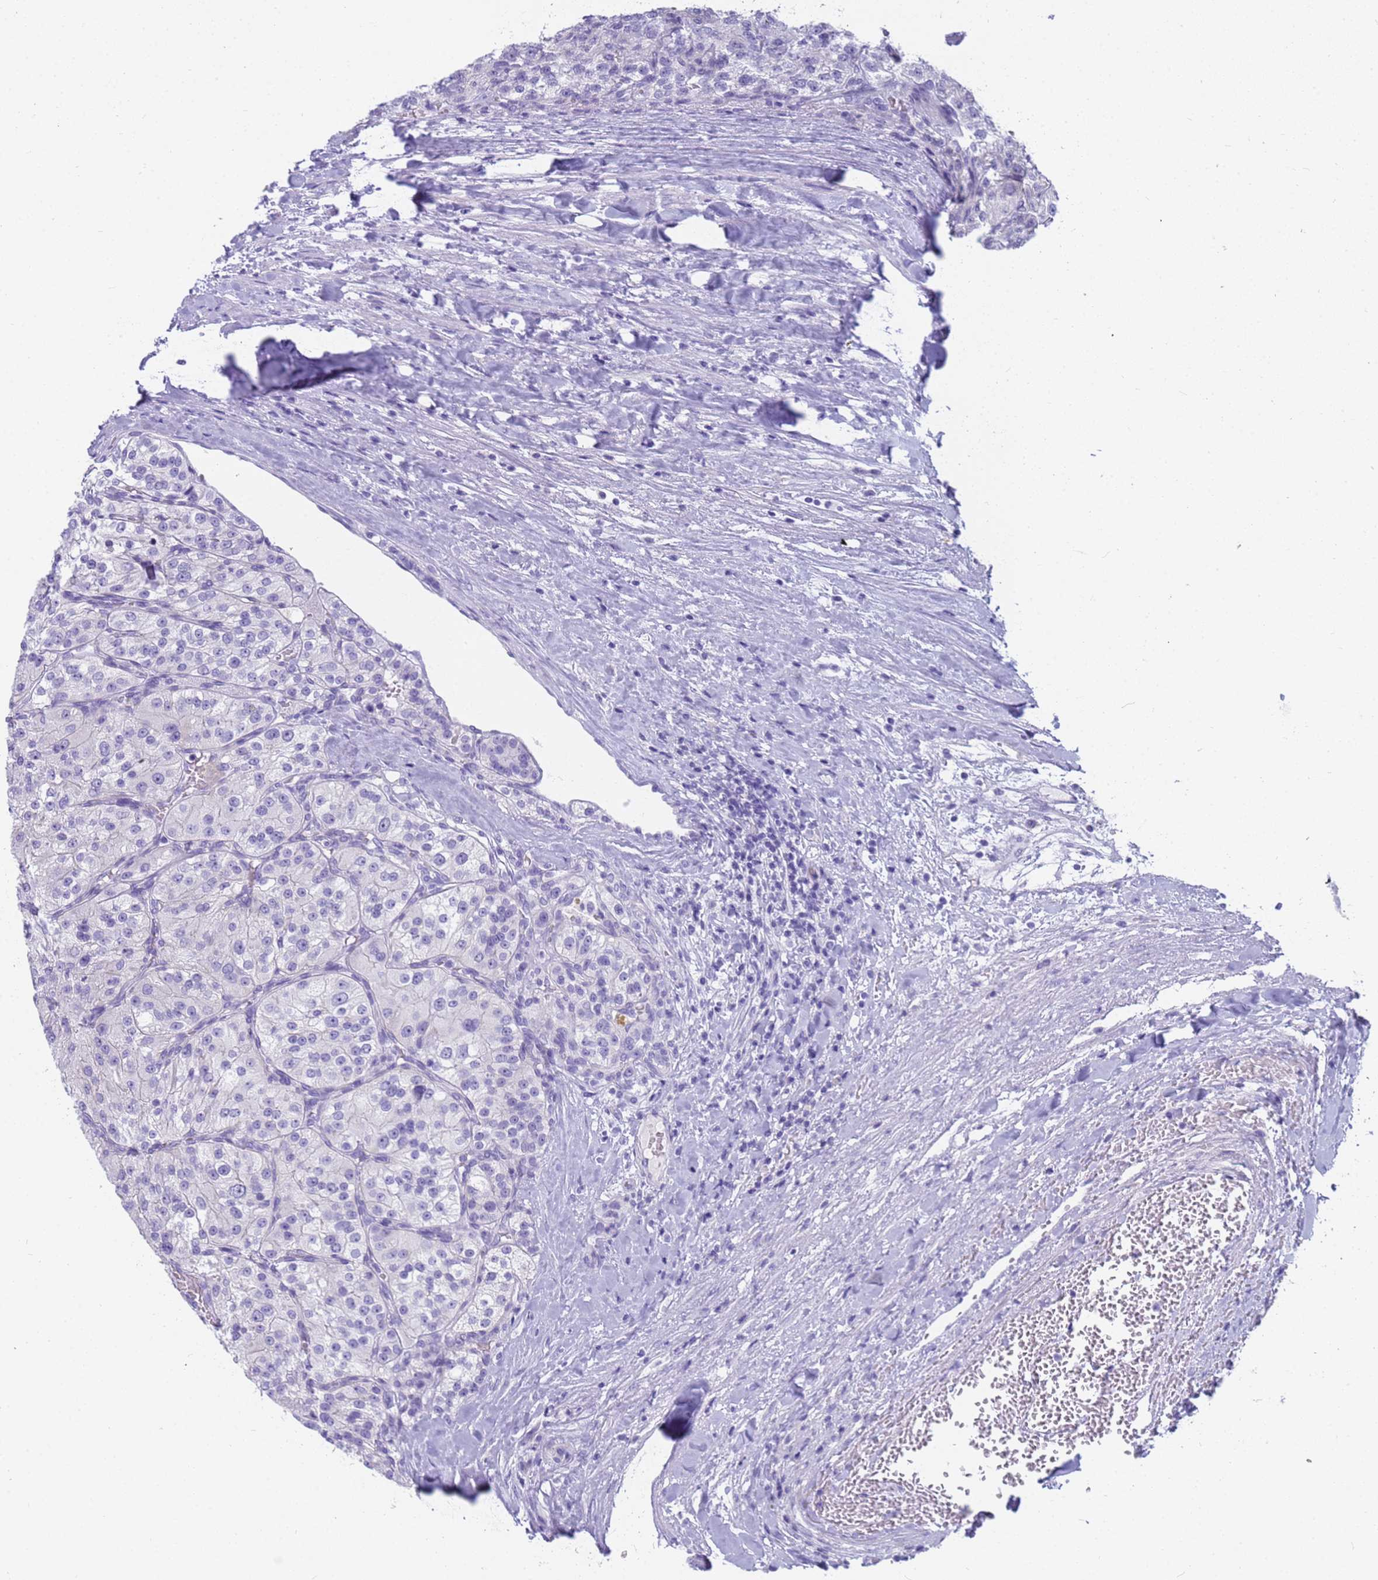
{"staining": {"intensity": "negative", "quantity": "none", "location": "none"}, "tissue": "renal cancer", "cell_type": "Tumor cells", "image_type": "cancer", "snomed": [{"axis": "morphology", "description": "Adenocarcinoma, NOS"}, {"axis": "topography", "description": "Kidney"}], "caption": "The immunohistochemistry (IHC) micrograph has no significant positivity in tumor cells of renal adenocarcinoma tissue.", "gene": "RNASE2", "patient": {"sex": "female", "age": 63}}